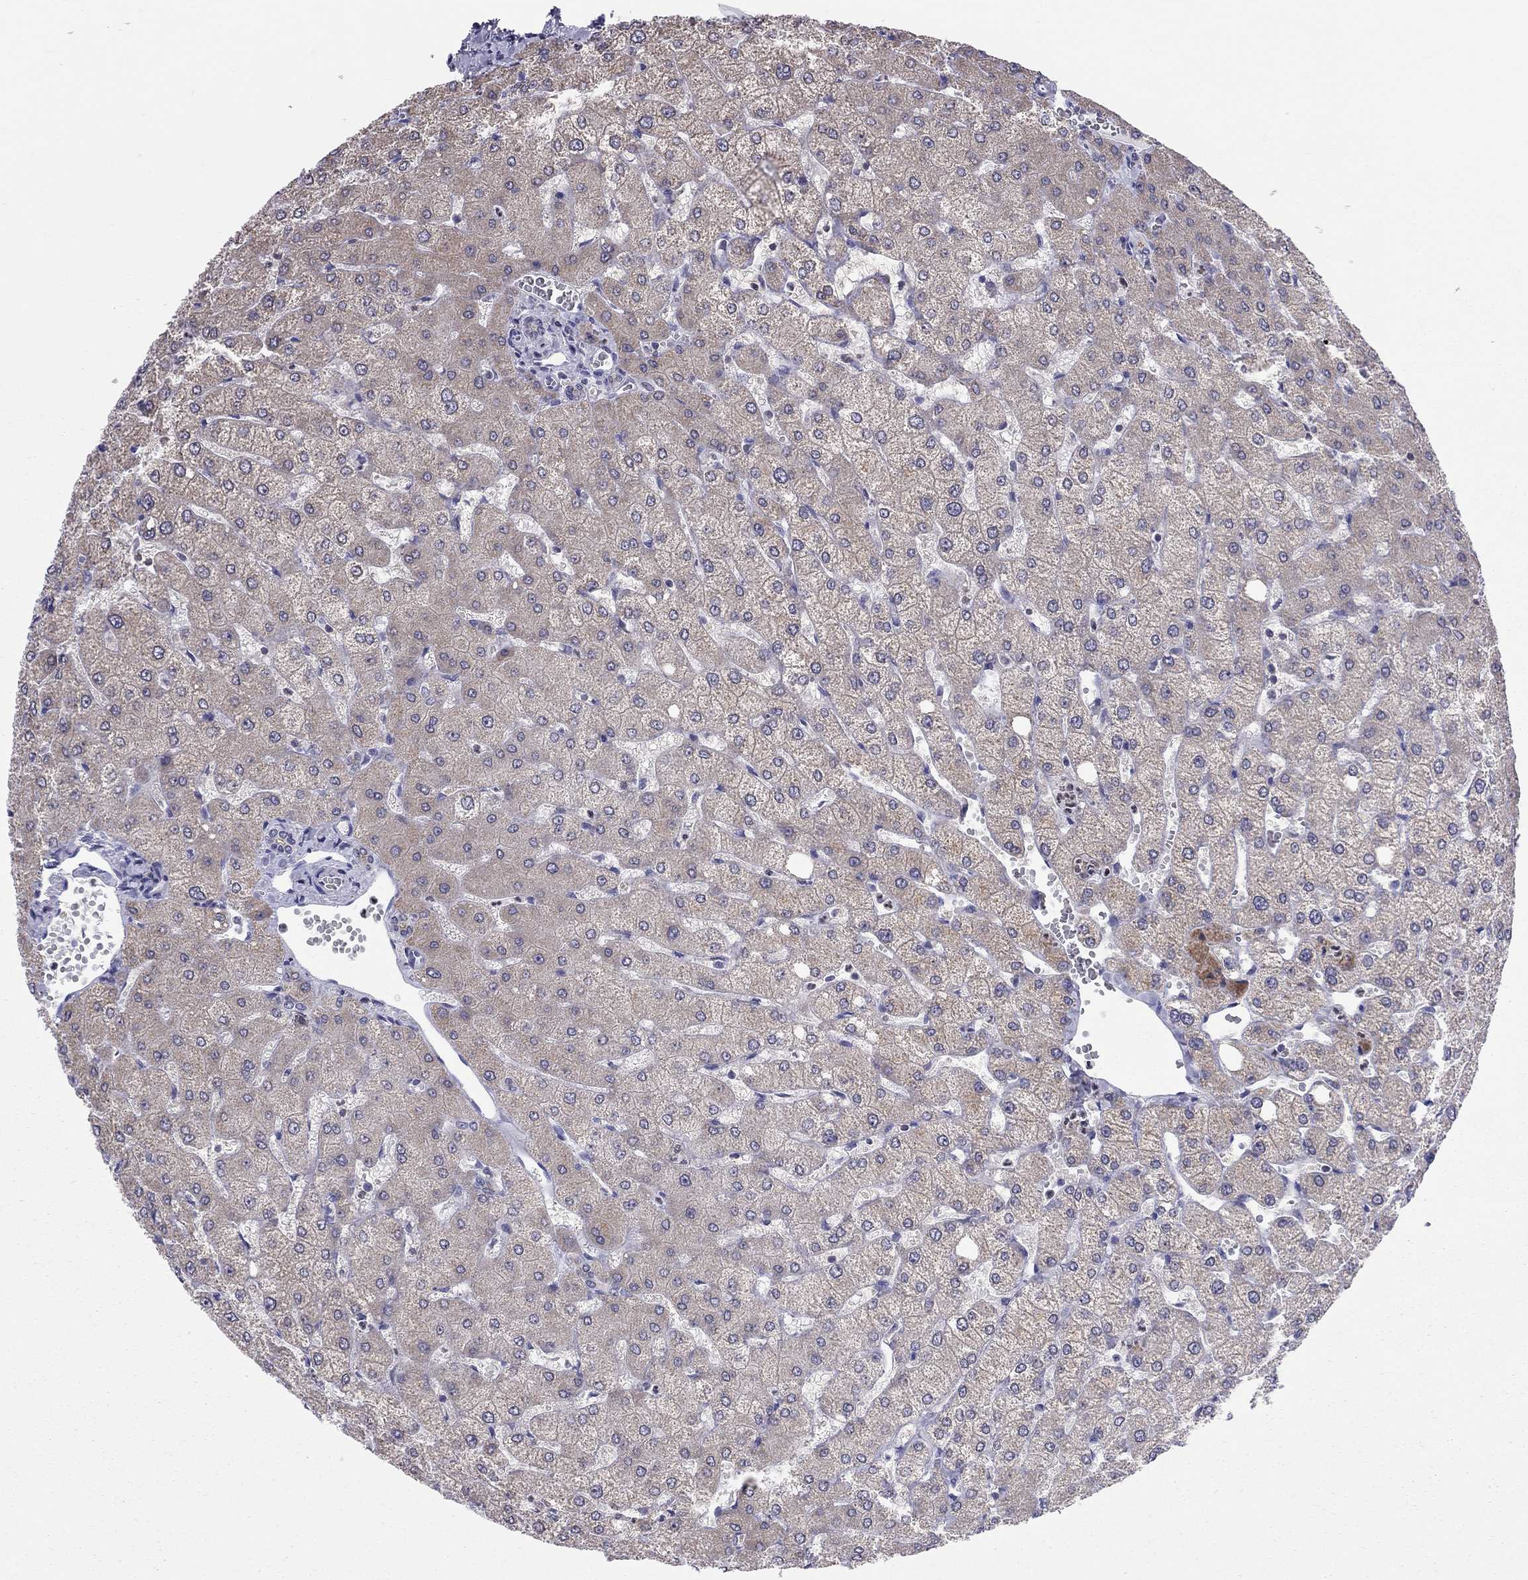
{"staining": {"intensity": "negative", "quantity": "none", "location": "none"}, "tissue": "liver", "cell_type": "Cholangiocytes", "image_type": "normal", "snomed": [{"axis": "morphology", "description": "Normal tissue, NOS"}, {"axis": "topography", "description": "Liver"}], "caption": "Image shows no protein expression in cholangiocytes of normal liver.", "gene": "SLC46A2", "patient": {"sex": "female", "age": 54}}